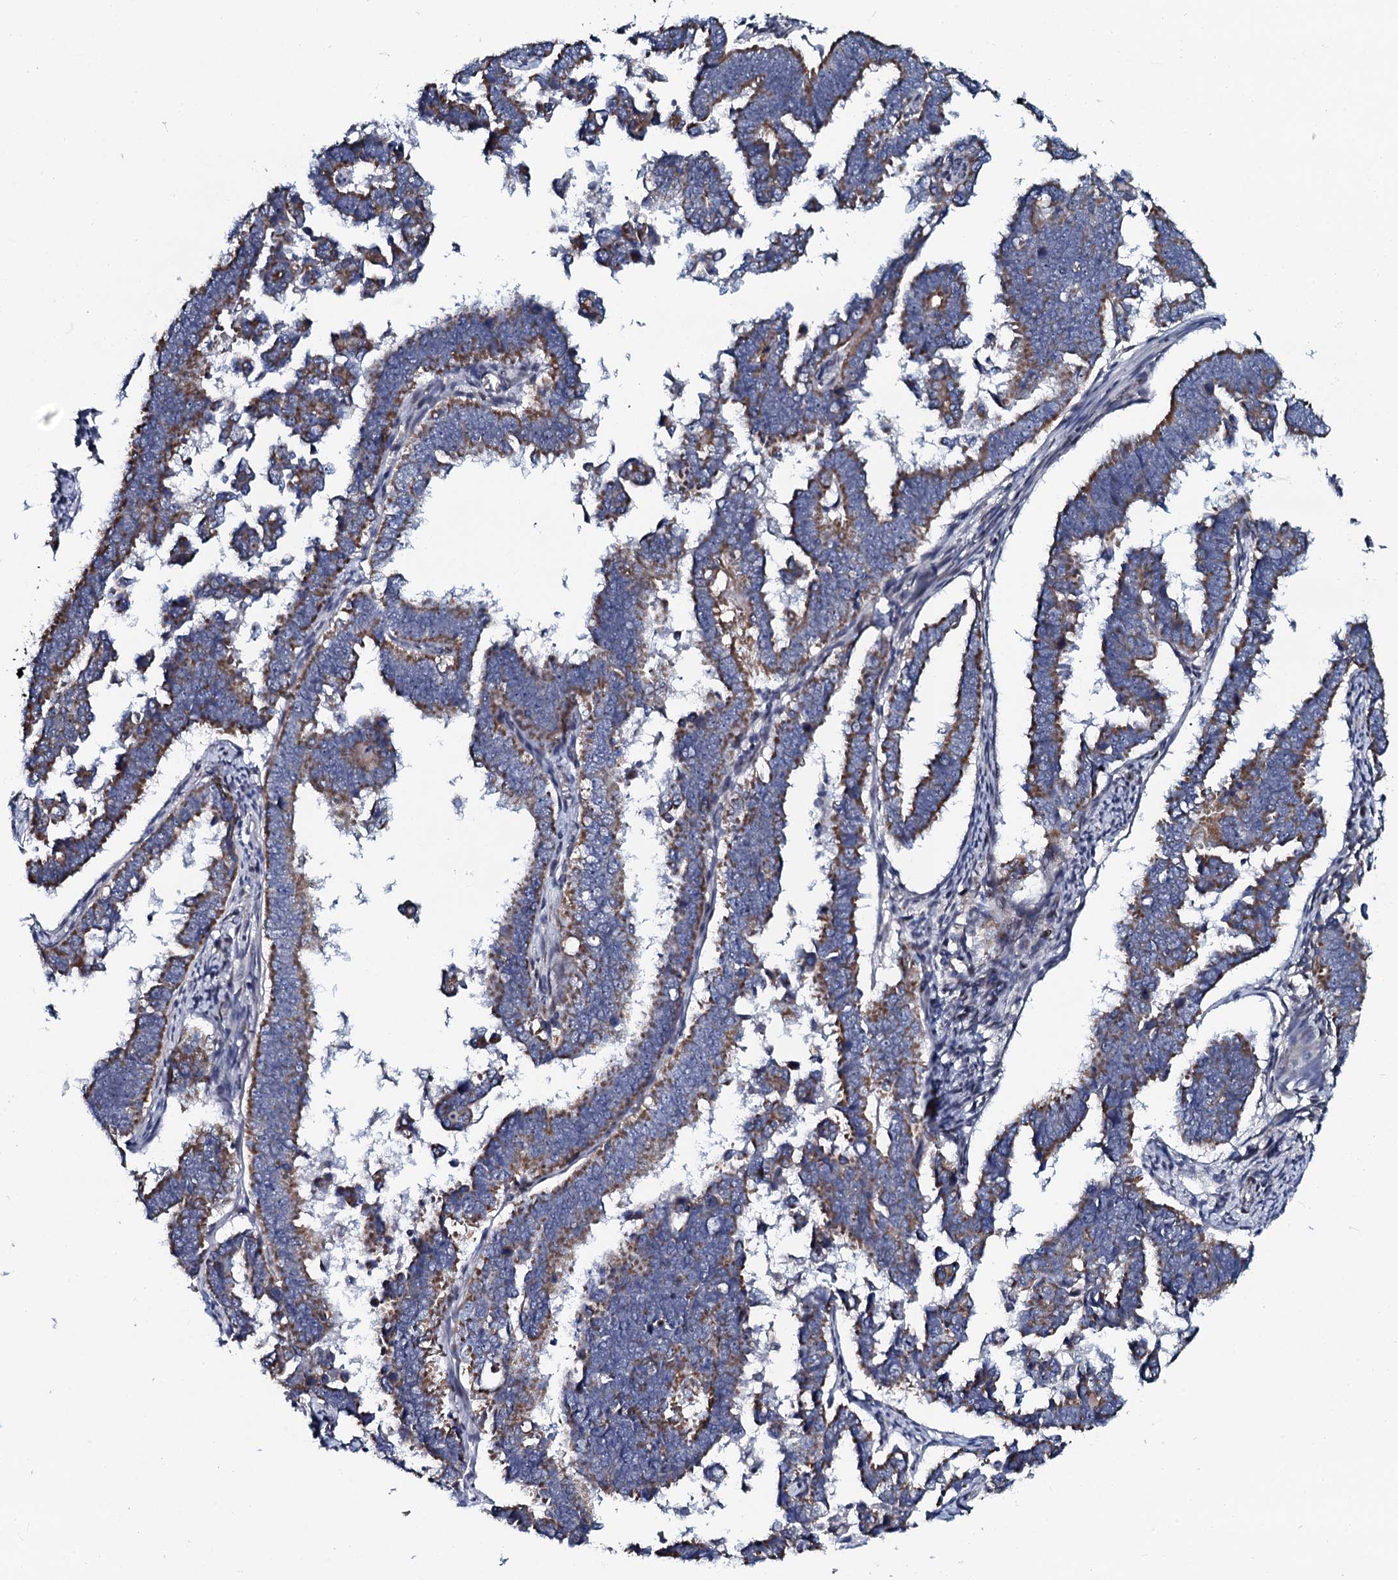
{"staining": {"intensity": "moderate", "quantity": "25%-75%", "location": "cytoplasmic/membranous"}, "tissue": "endometrial cancer", "cell_type": "Tumor cells", "image_type": "cancer", "snomed": [{"axis": "morphology", "description": "Adenocarcinoma, NOS"}, {"axis": "topography", "description": "Endometrium"}], "caption": "Endometrial cancer stained with IHC exhibits moderate cytoplasmic/membranous expression in approximately 25%-75% of tumor cells.", "gene": "KCTD4", "patient": {"sex": "female", "age": 75}}